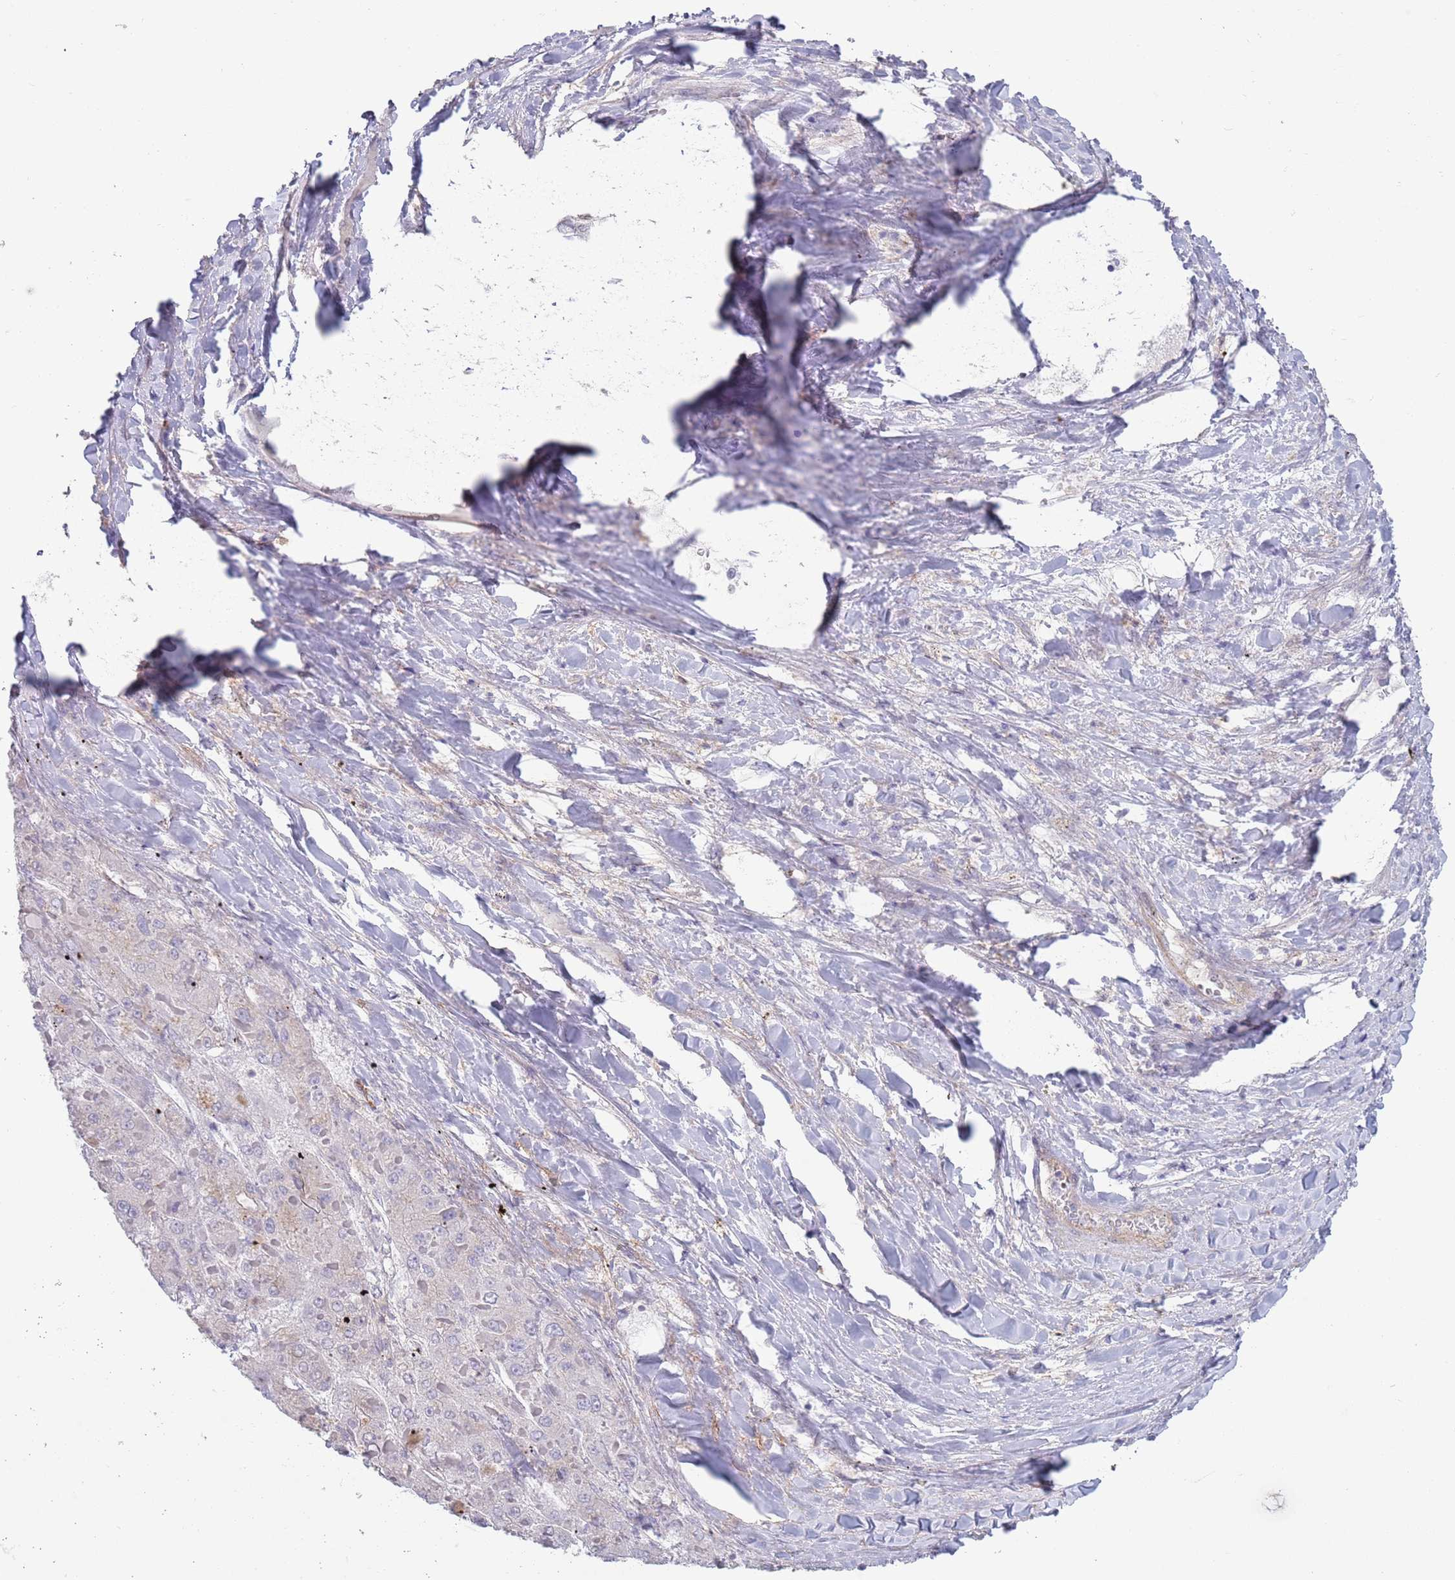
{"staining": {"intensity": "negative", "quantity": "none", "location": "none"}, "tissue": "liver cancer", "cell_type": "Tumor cells", "image_type": "cancer", "snomed": [{"axis": "morphology", "description": "Carcinoma, Hepatocellular, NOS"}, {"axis": "topography", "description": "Liver"}], "caption": "Tumor cells show no significant staining in liver hepatocellular carcinoma.", "gene": "ACSBG1", "patient": {"sex": "female", "age": 73}}